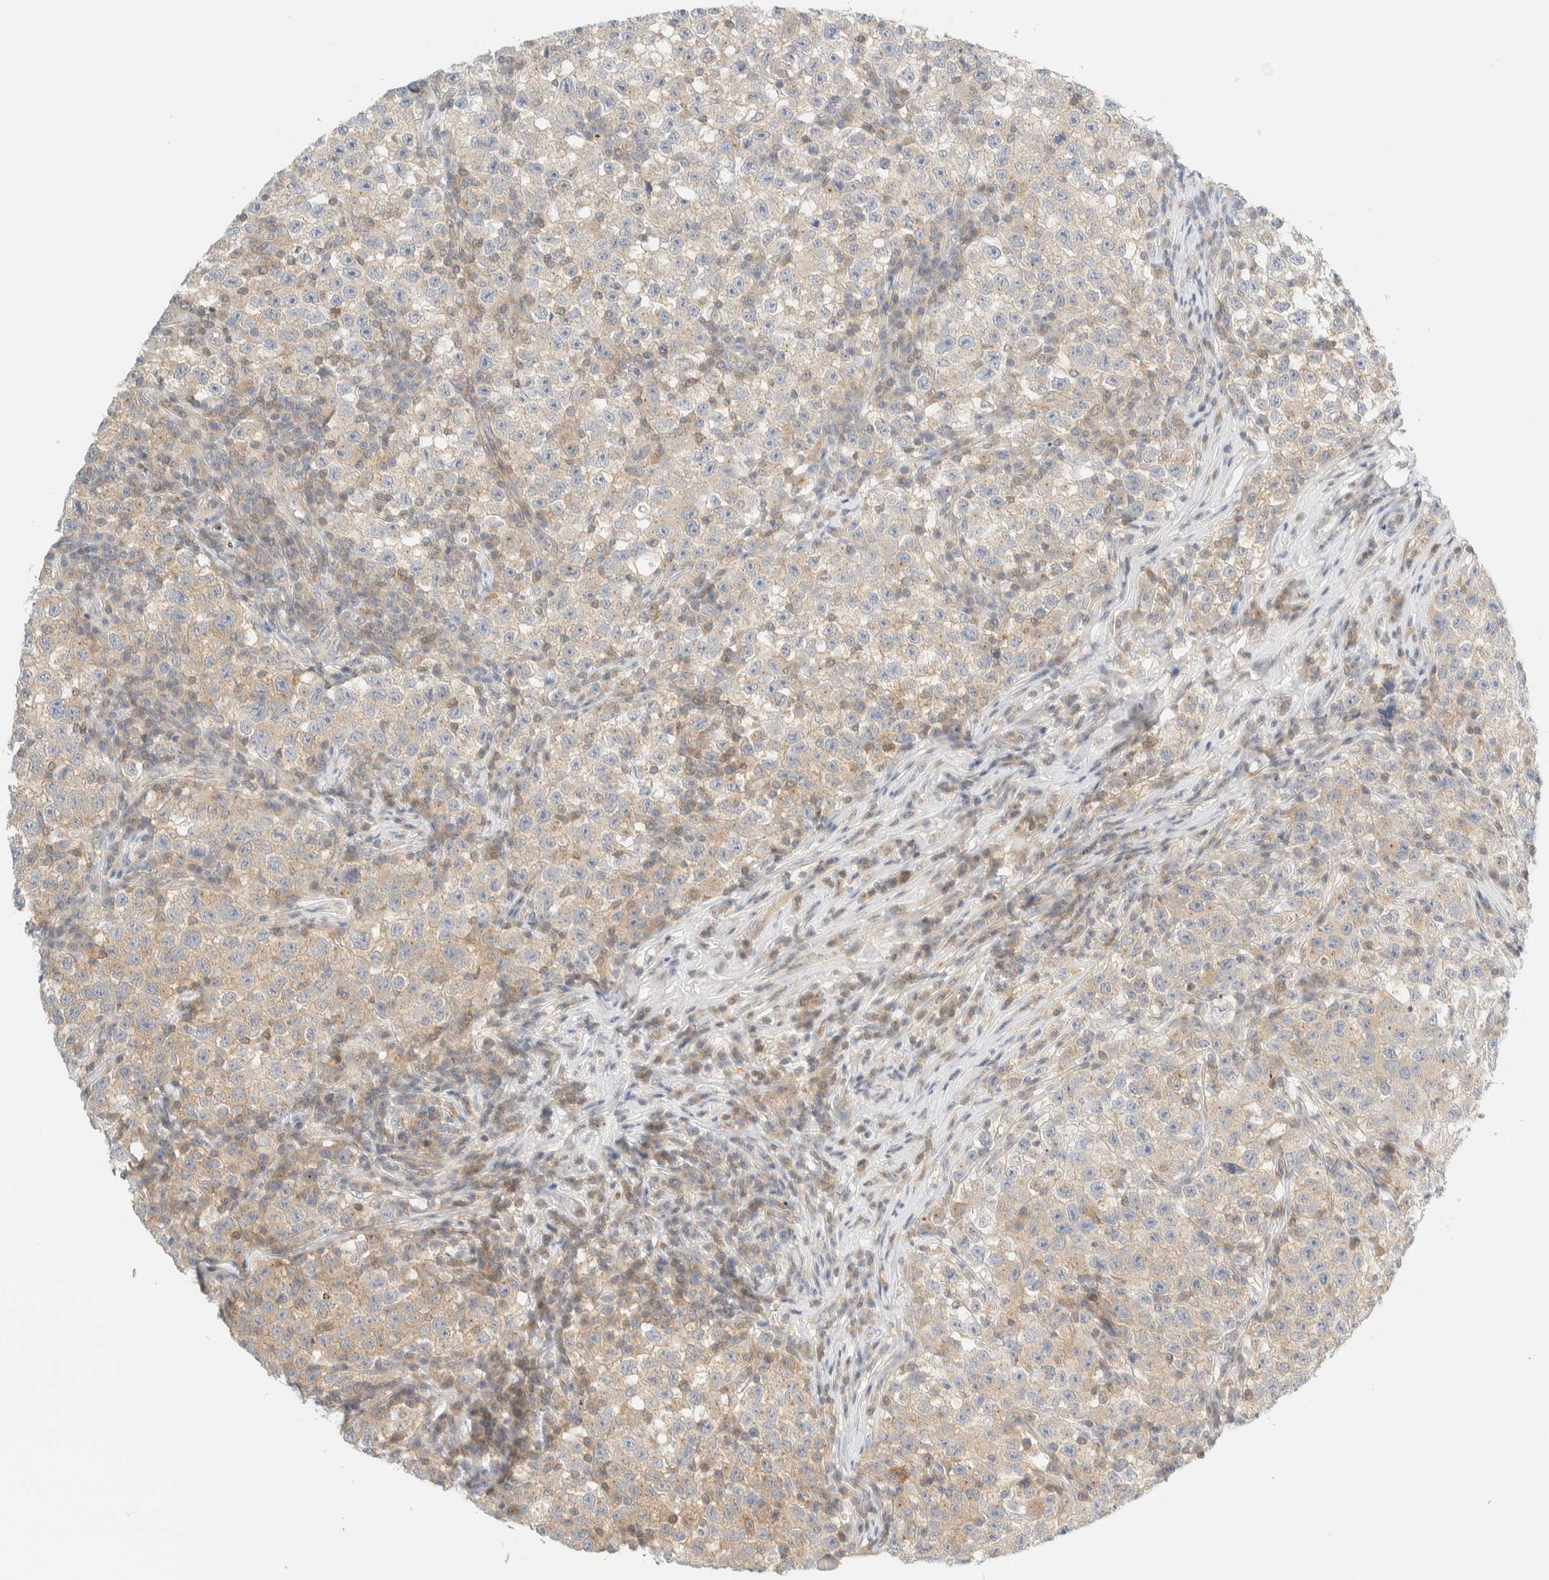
{"staining": {"intensity": "weak", "quantity": "25%-75%", "location": "cytoplasmic/membranous"}, "tissue": "testis cancer", "cell_type": "Tumor cells", "image_type": "cancer", "snomed": [{"axis": "morphology", "description": "Seminoma, NOS"}, {"axis": "topography", "description": "Testis"}], "caption": "Weak cytoplasmic/membranous expression is seen in about 25%-75% of tumor cells in testis cancer (seminoma).", "gene": "PCYT2", "patient": {"sex": "male", "age": 22}}